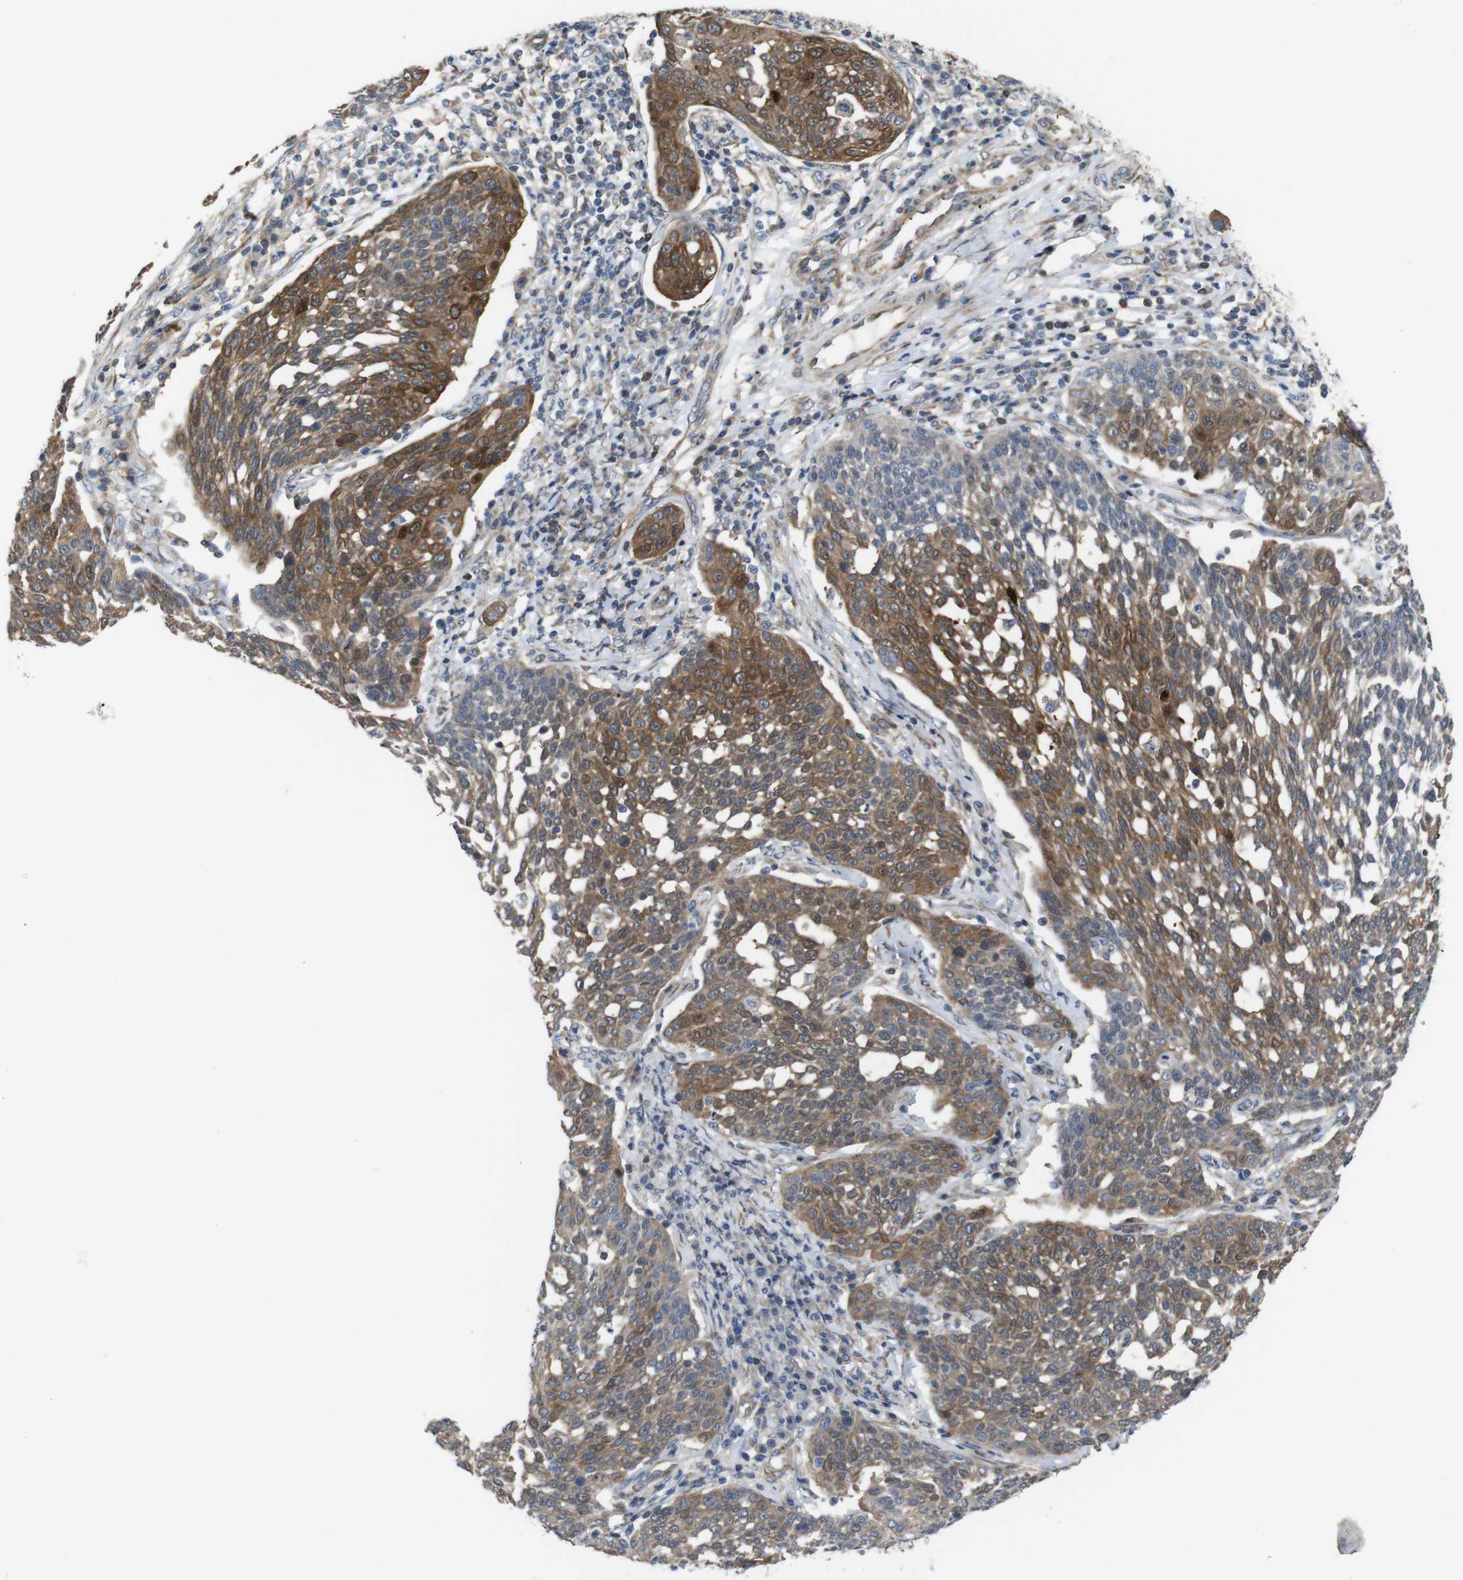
{"staining": {"intensity": "moderate", "quantity": ">75%", "location": "cytoplasmic/membranous"}, "tissue": "cervical cancer", "cell_type": "Tumor cells", "image_type": "cancer", "snomed": [{"axis": "morphology", "description": "Squamous cell carcinoma, NOS"}, {"axis": "topography", "description": "Cervix"}], "caption": "Immunohistochemistry (IHC) staining of cervical squamous cell carcinoma, which displays medium levels of moderate cytoplasmic/membranous staining in about >75% of tumor cells indicating moderate cytoplasmic/membranous protein positivity. The staining was performed using DAB (brown) for protein detection and nuclei were counterstained in hematoxylin (blue).", "gene": "PCOLCE2", "patient": {"sex": "female", "age": 34}}